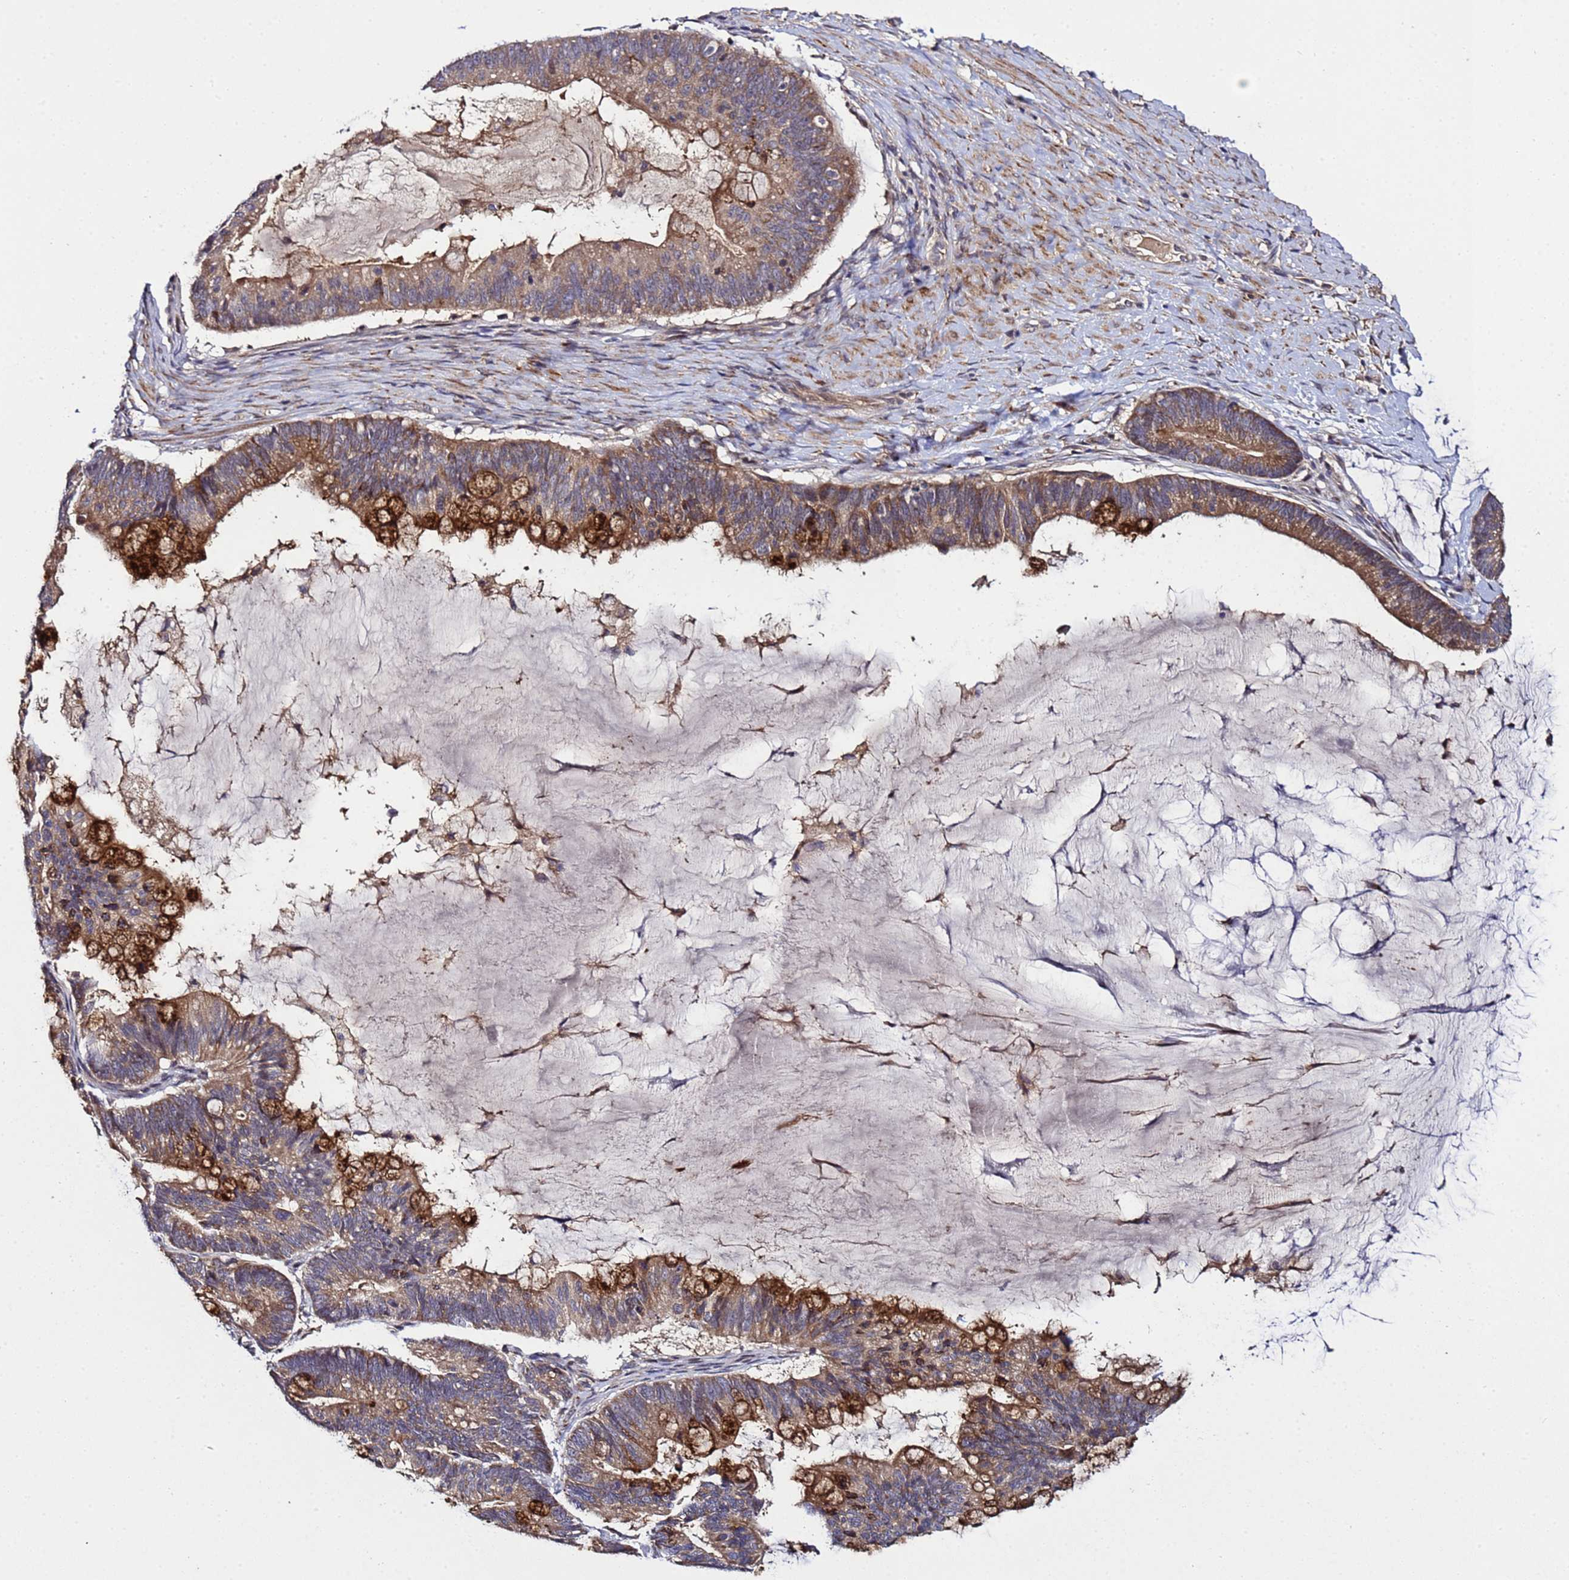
{"staining": {"intensity": "strong", "quantity": "25%-75%", "location": "cytoplasmic/membranous"}, "tissue": "ovarian cancer", "cell_type": "Tumor cells", "image_type": "cancer", "snomed": [{"axis": "morphology", "description": "Cystadenocarcinoma, mucinous, NOS"}, {"axis": "topography", "description": "Ovary"}], "caption": "IHC photomicrograph of neoplastic tissue: human ovarian cancer (mucinous cystadenocarcinoma) stained using IHC reveals high levels of strong protein expression localized specifically in the cytoplasmic/membranous of tumor cells, appearing as a cytoplasmic/membranous brown color.", "gene": "PLXDC2", "patient": {"sex": "female", "age": 61}}